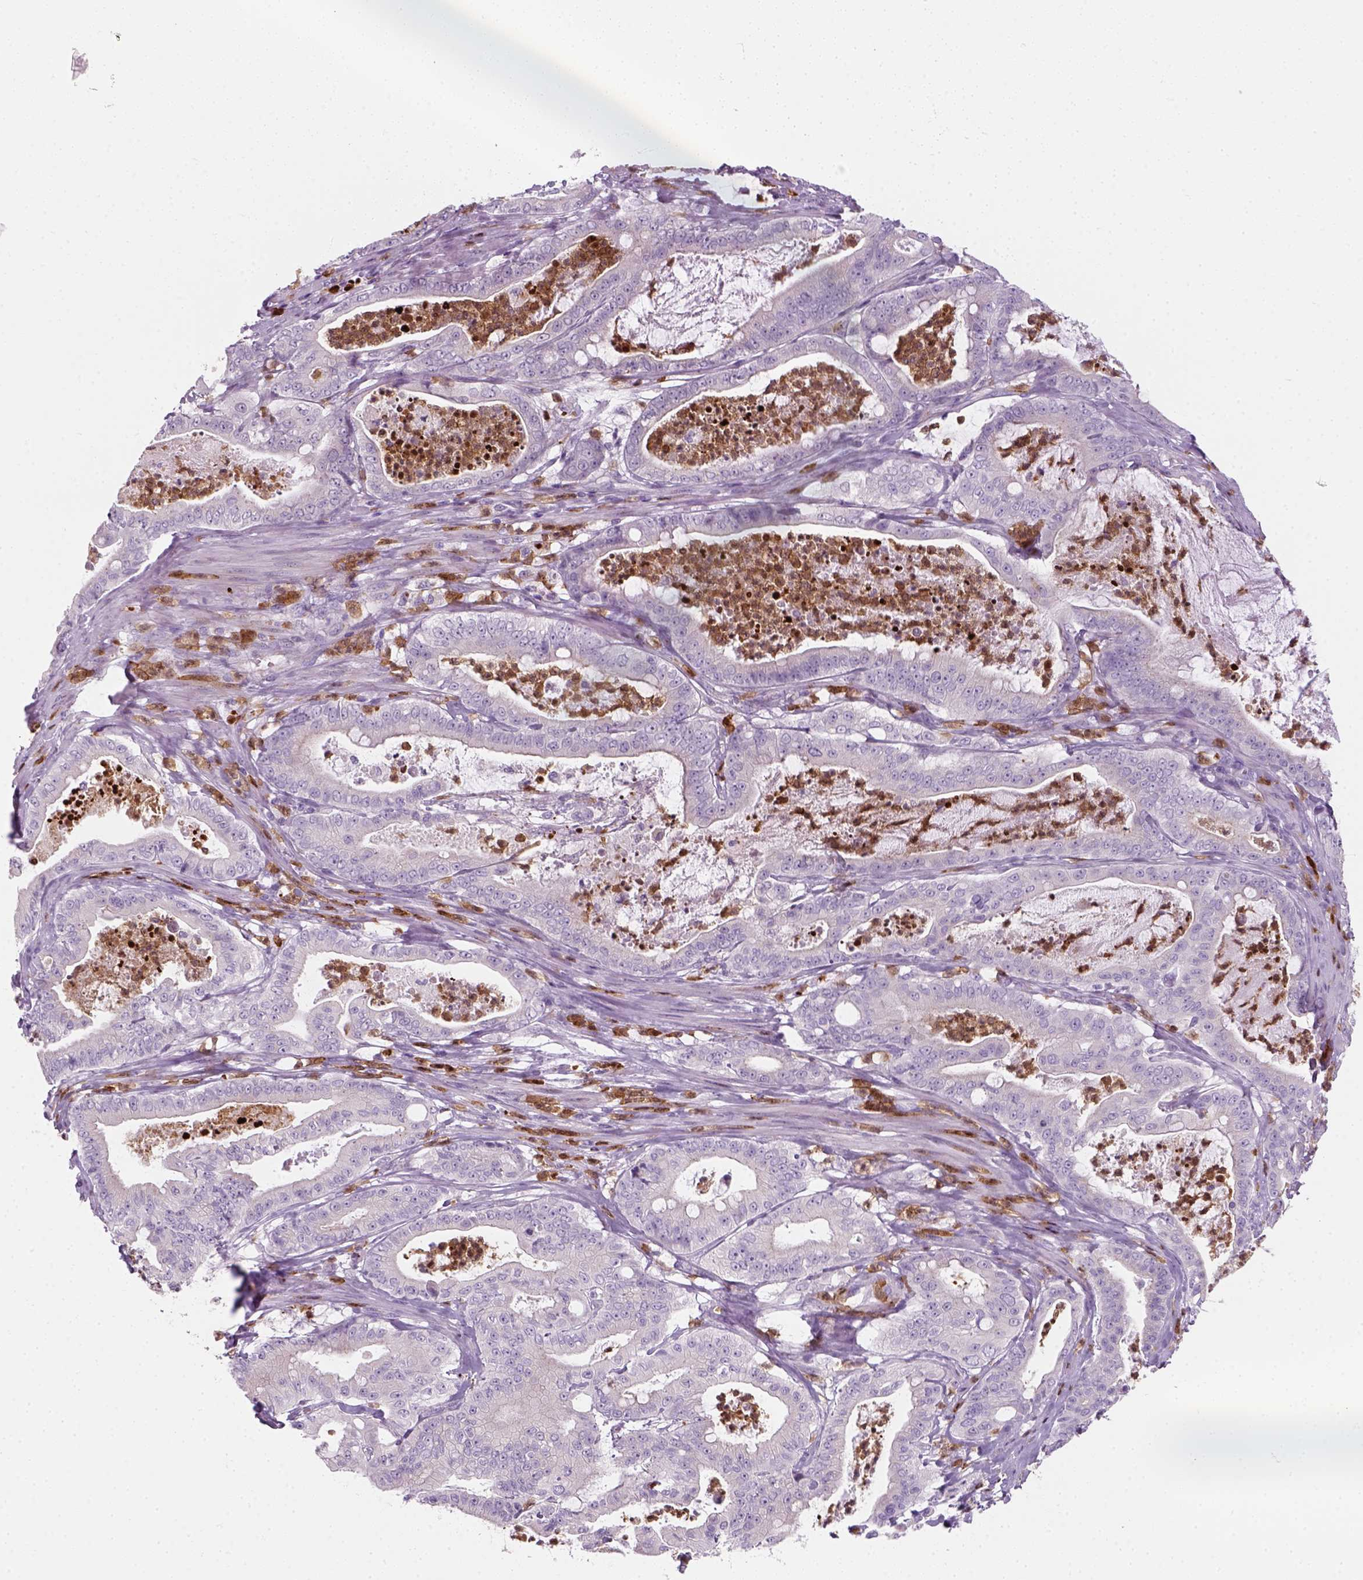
{"staining": {"intensity": "negative", "quantity": "none", "location": "none"}, "tissue": "pancreatic cancer", "cell_type": "Tumor cells", "image_type": "cancer", "snomed": [{"axis": "morphology", "description": "Adenocarcinoma, NOS"}, {"axis": "topography", "description": "Pancreas"}], "caption": "This is a histopathology image of immunohistochemistry (IHC) staining of pancreatic adenocarcinoma, which shows no positivity in tumor cells.", "gene": "IL4", "patient": {"sex": "male", "age": 71}}